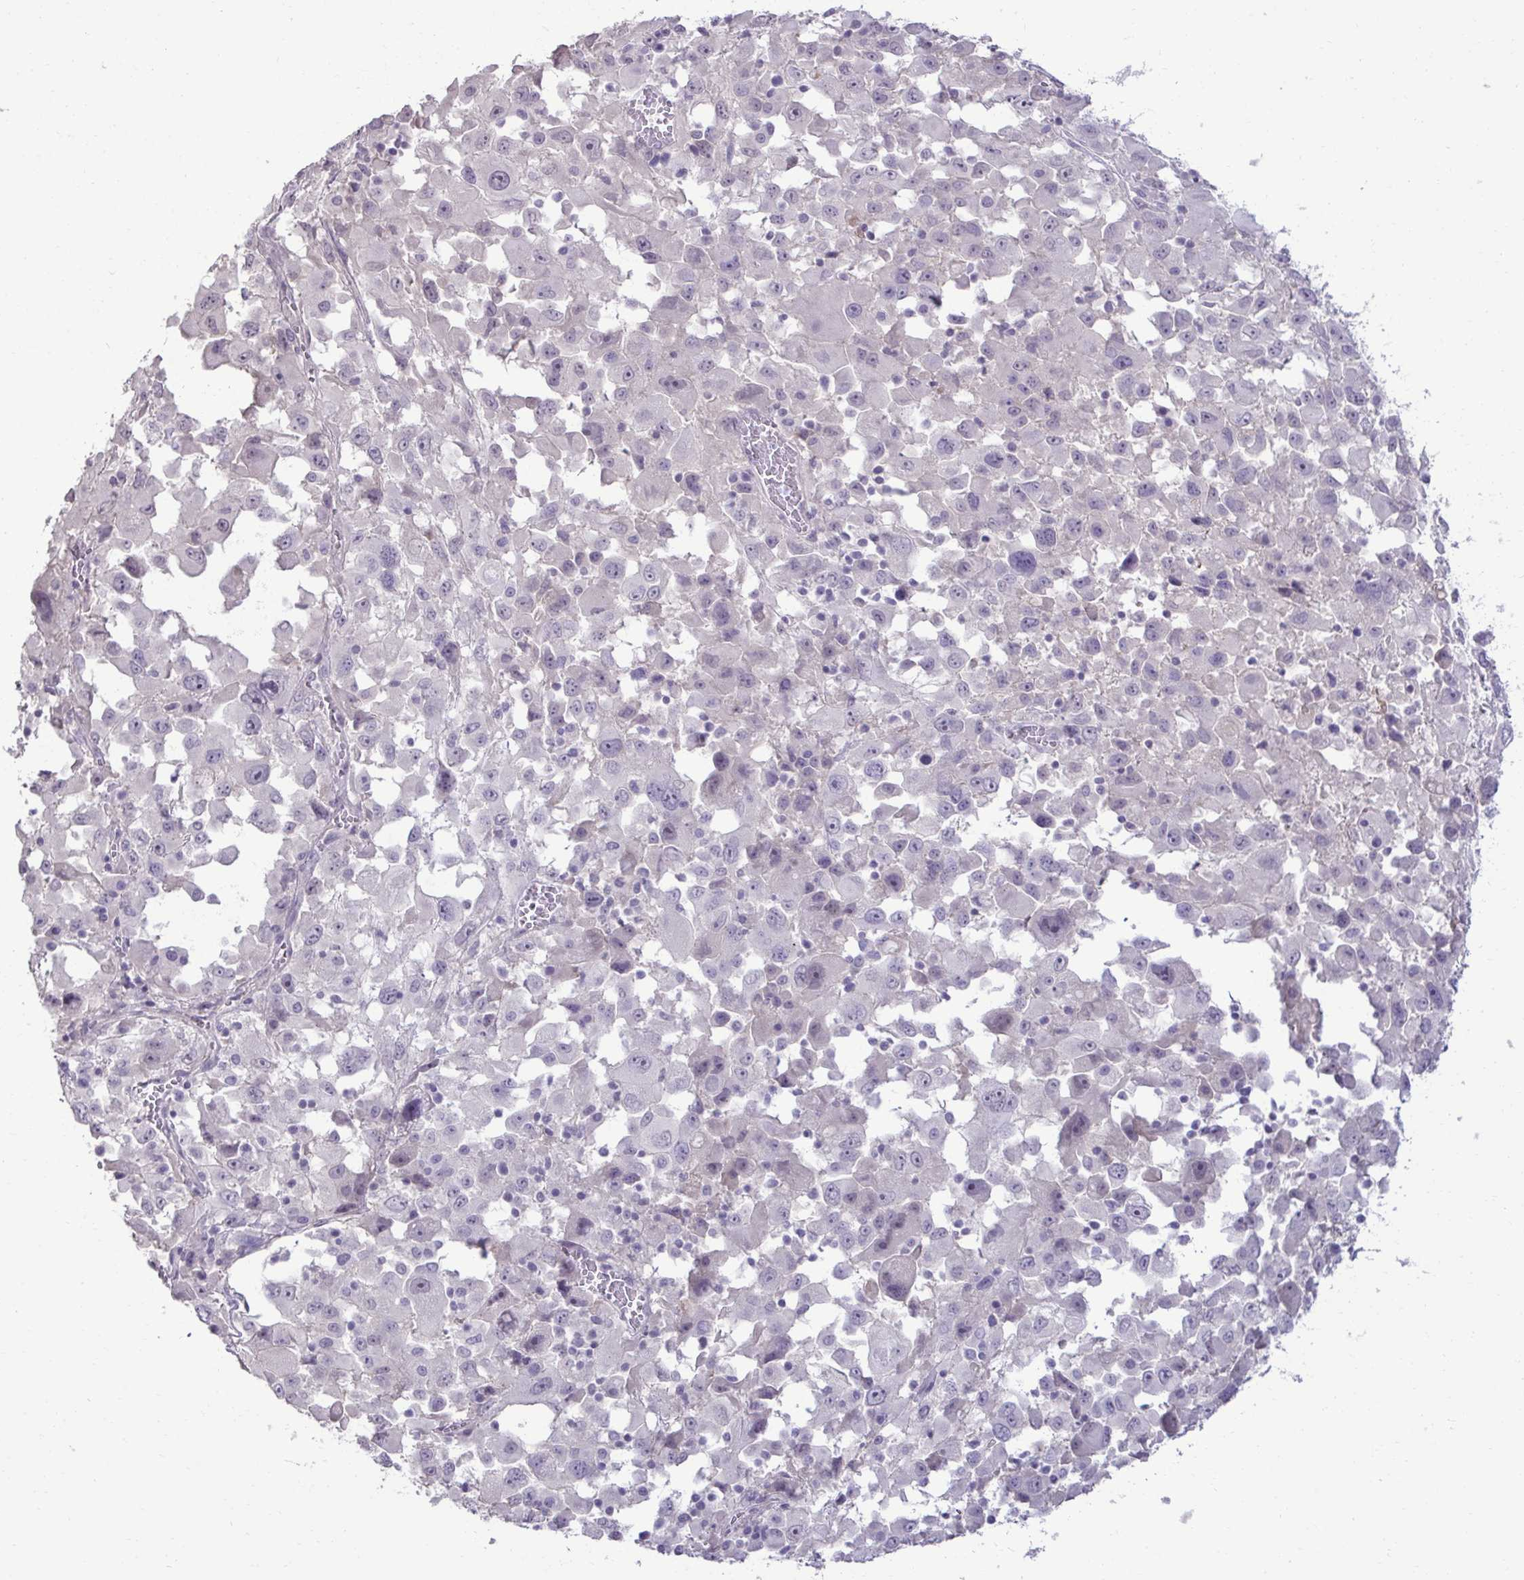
{"staining": {"intensity": "negative", "quantity": "none", "location": "none"}, "tissue": "melanoma", "cell_type": "Tumor cells", "image_type": "cancer", "snomed": [{"axis": "morphology", "description": "Malignant melanoma, Metastatic site"}, {"axis": "topography", "description": "Soft tissue"}], "caption": "Image shows no protein positivity in tumor cells of malignant melanoma (metastatic site) tissue.", "gene": "SLC30A3", "patient": {"sex": "male", "age": 50}}